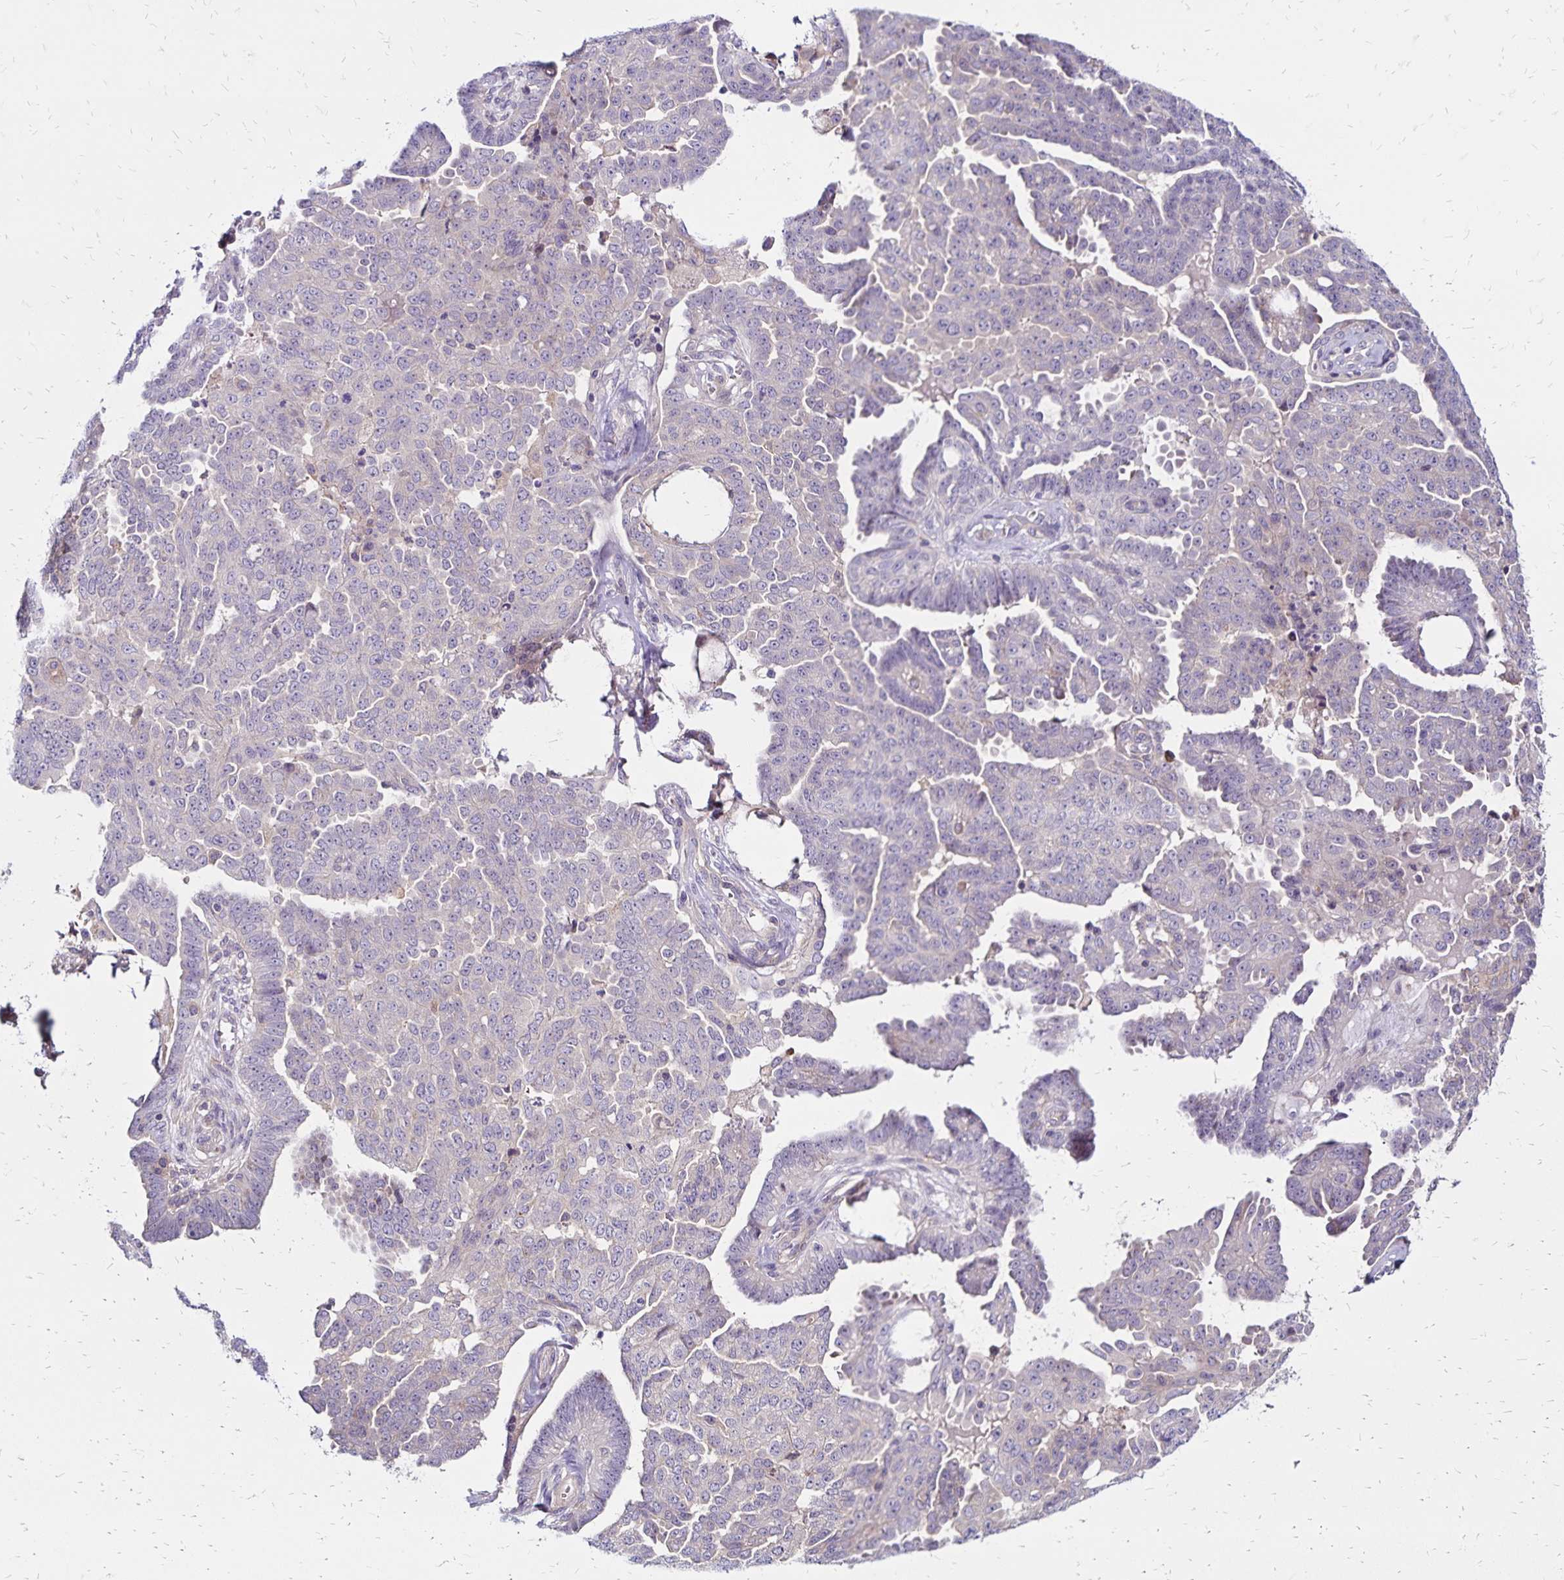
{"staining": {"intensity": "negative", "quantity": "none", "location": "none"}, "tissue": "ovarian cancer", "cell_type": "Tumor cells", "image_type": "cancer", "snomed": [{"axis": "morphology", "description": "Cystadenocarcinoma, serous, NOS"}, {"axis": "topography", "description": "Ovary"}], "caption": "Immunohistochemical staining of ovarian cancer (serous cystadenocarcinoma) reveals no significant expression in tumor cells.", "gene": "FSD1", "patient": {"sex": "female", "age": 71}}